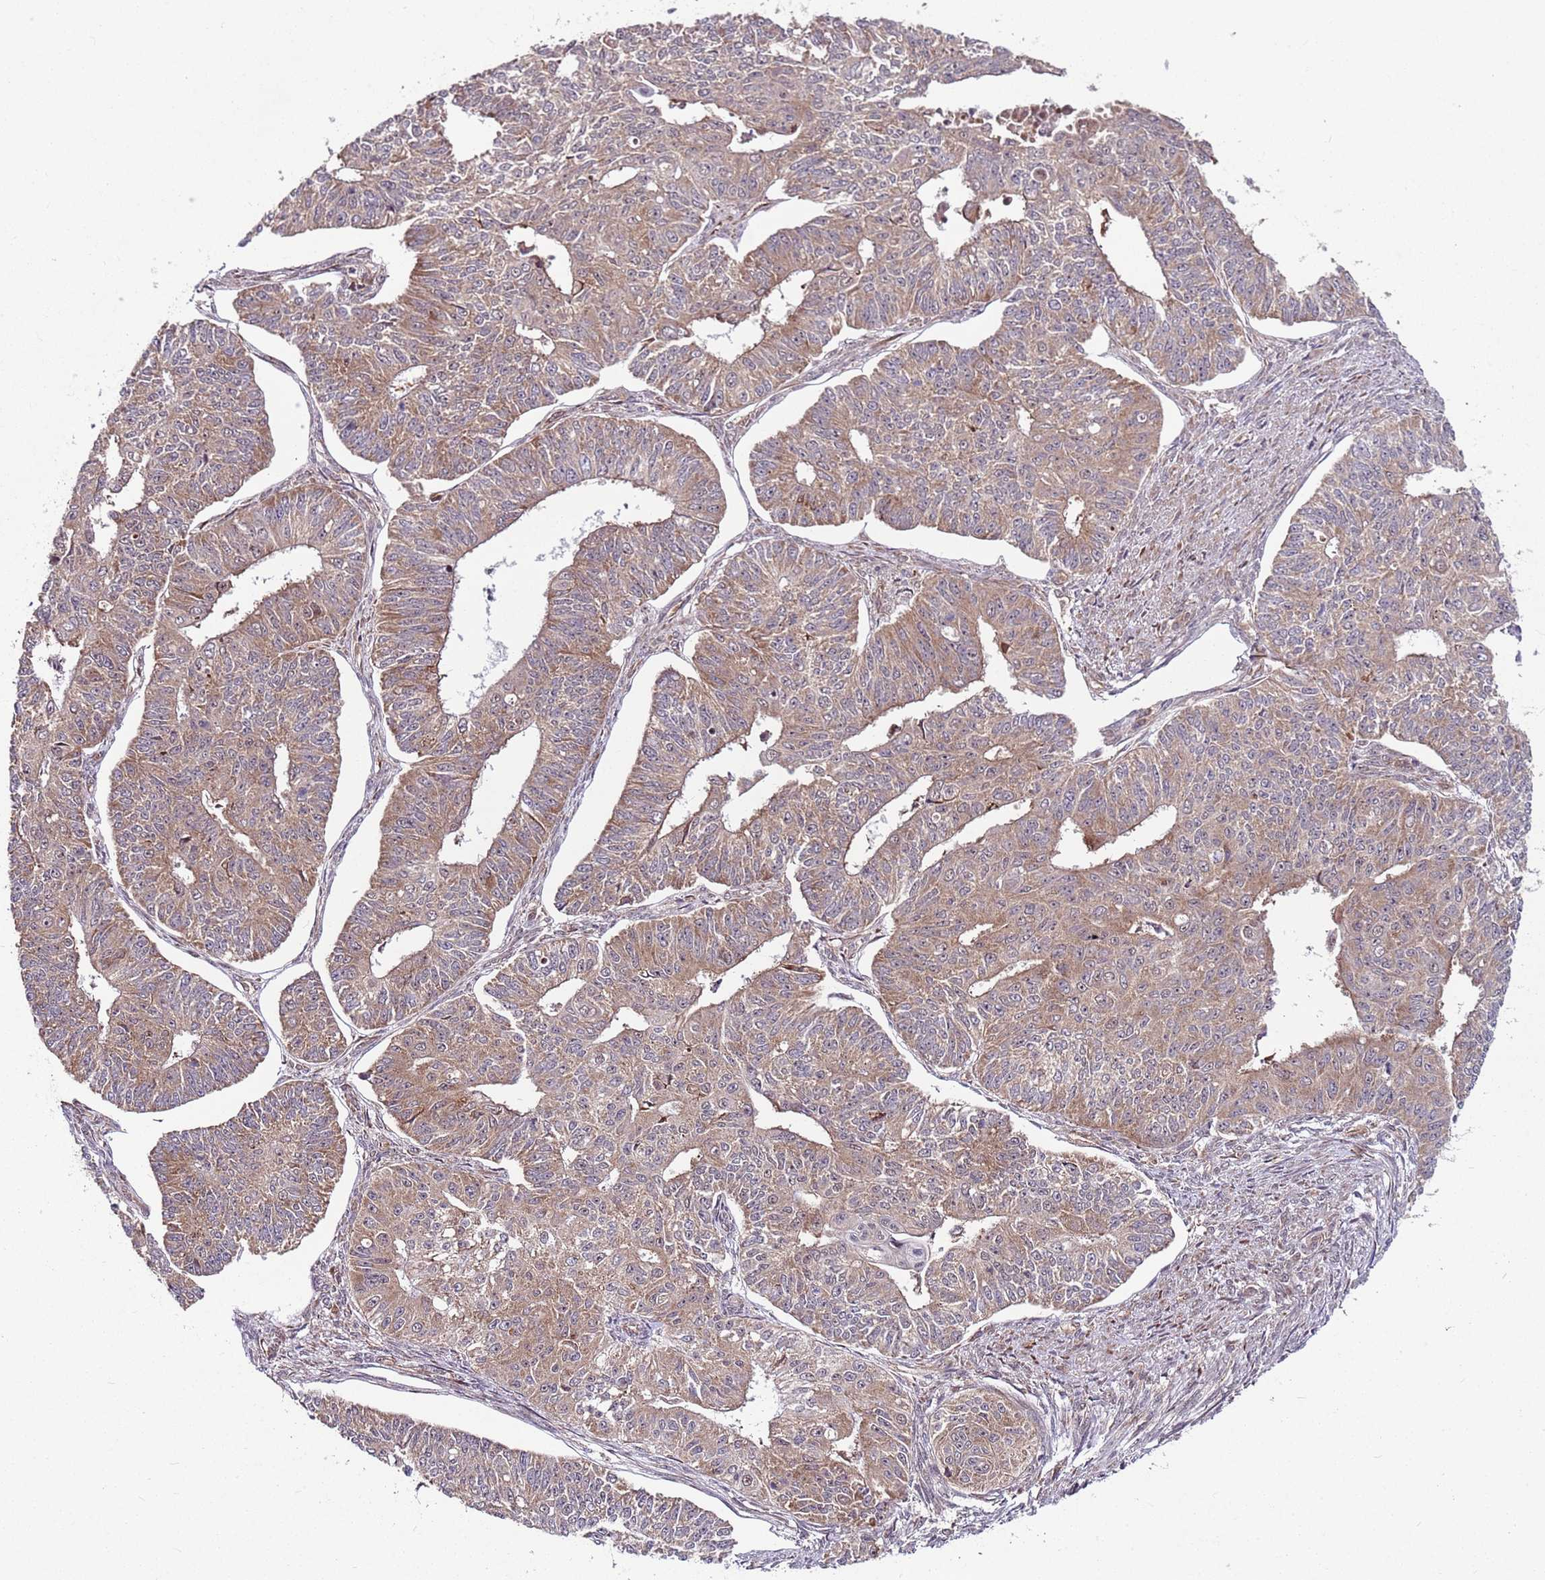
{"staining": {"intensity": "weak", "quantity": ">75%", "location": "cytoplasmic/membranous"}, "tissue": "endometrial cancer", "cell_type": "Tumor cells", "image_type": "cancer", "snomed": [{"axis": "morphology", "description": "Adenocarcinoma, NOS"}, {"axis": "topography", "description": "Endometrium"}], "caption": "Tumor cells demonstrate weak cytoplasmic/membranous expression in approximately >75% of cells in endometrial adenocarcinoma.", "gene": "FBXL22", "patient": {"sex": "female", "age": 32}}